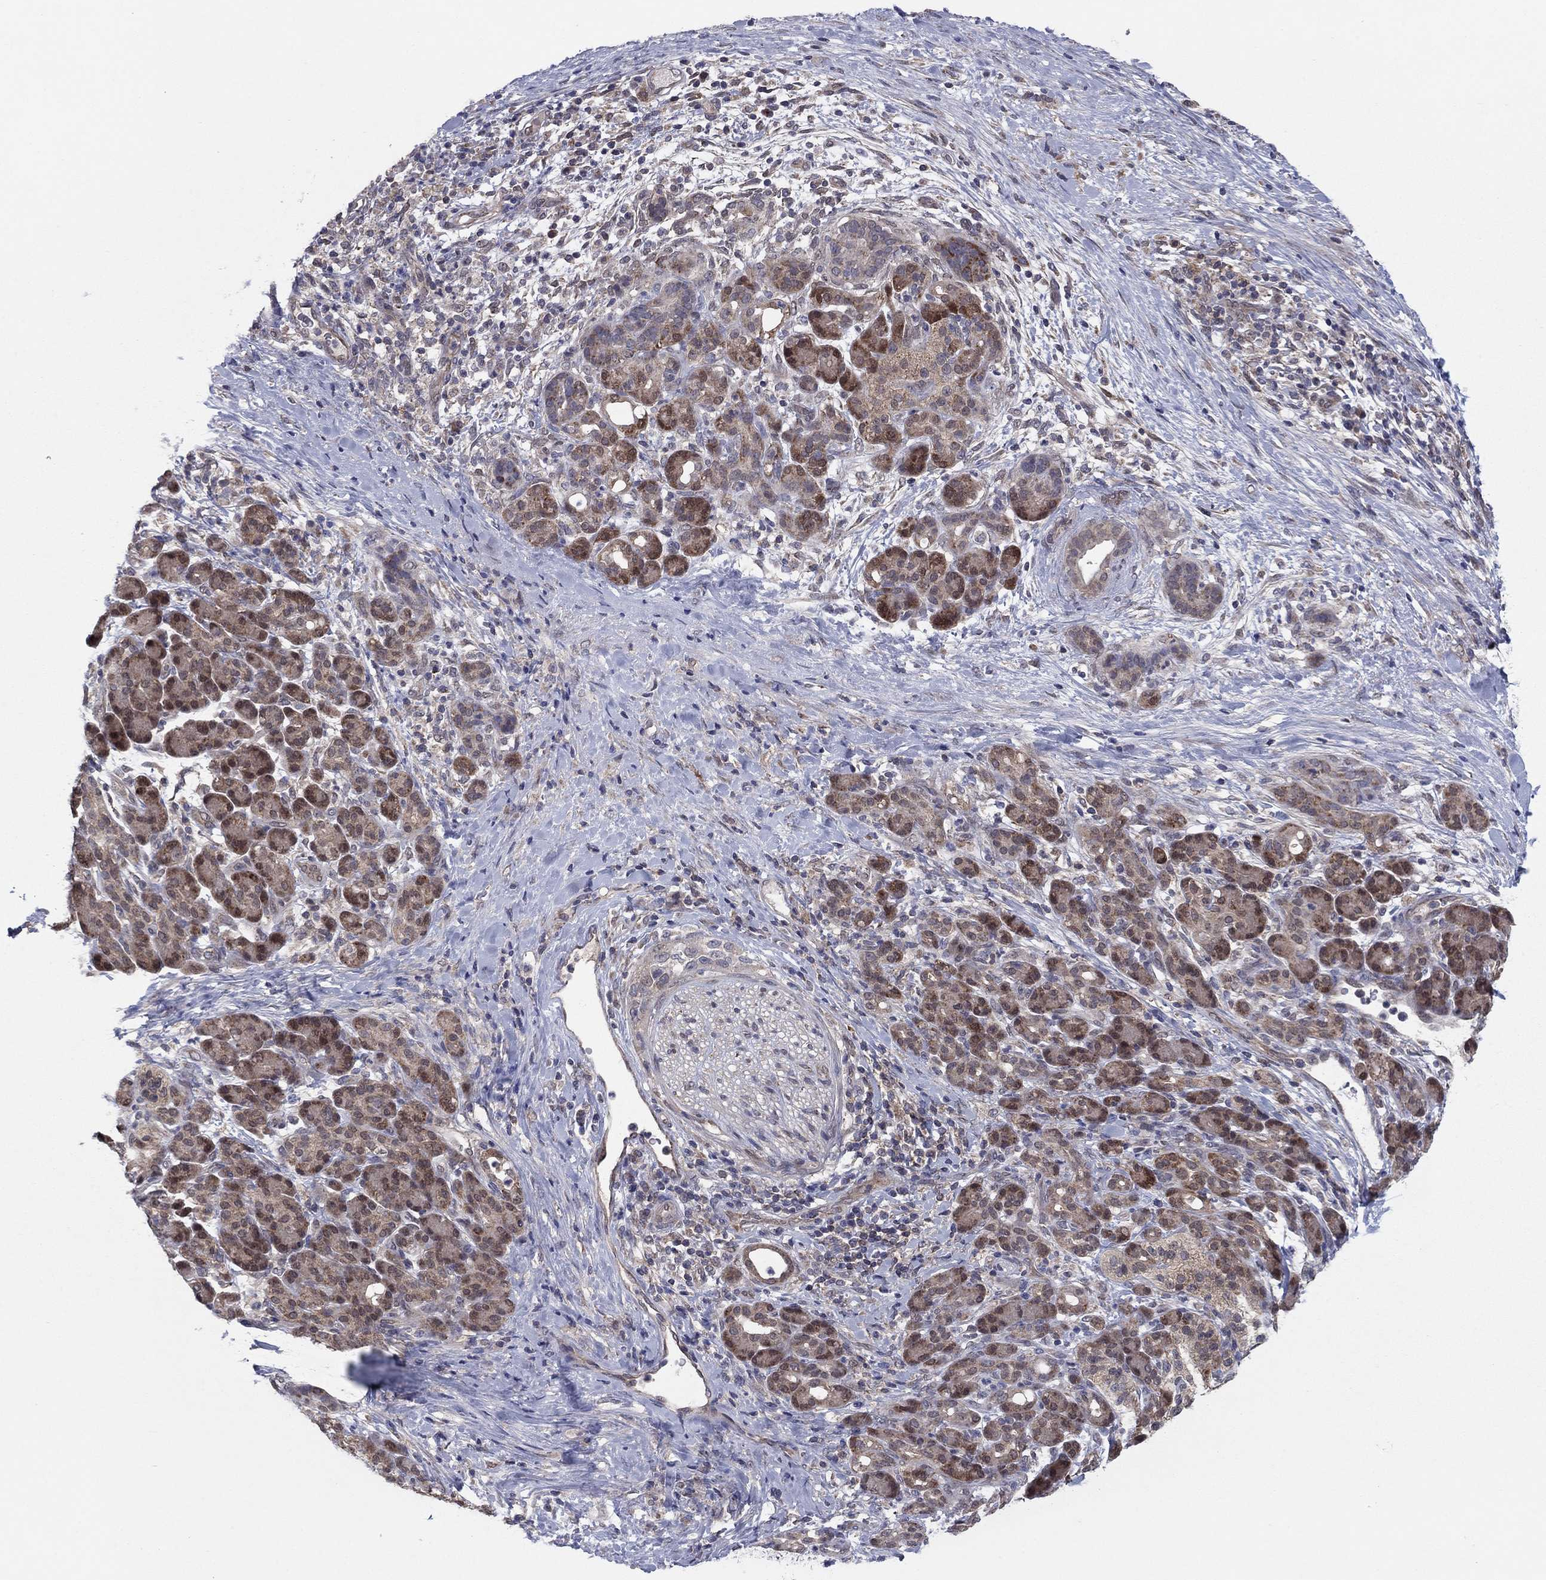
{"staining": {"intensity": "strong", "quantity": "<25%", "location": "cytoplasmic/membranous,nuclear"}, "tissue": "pancreatic cancer", "cell_type": "Tumor cells", "image_type": "cancer", "snomed": [{"axis": "morphology", "description": "Adenocarcinoma, NOS"}, {"axis": "topography", "description": "Pancreas"}], "caption": "Strong cytoplasmic/membranous and nuclear staining is appreciated in about <25% of tumor cells in pancreatic adenocarcinoma.", "gene": "GRHPR", "patient": {"sex": "male", "age": 44}}